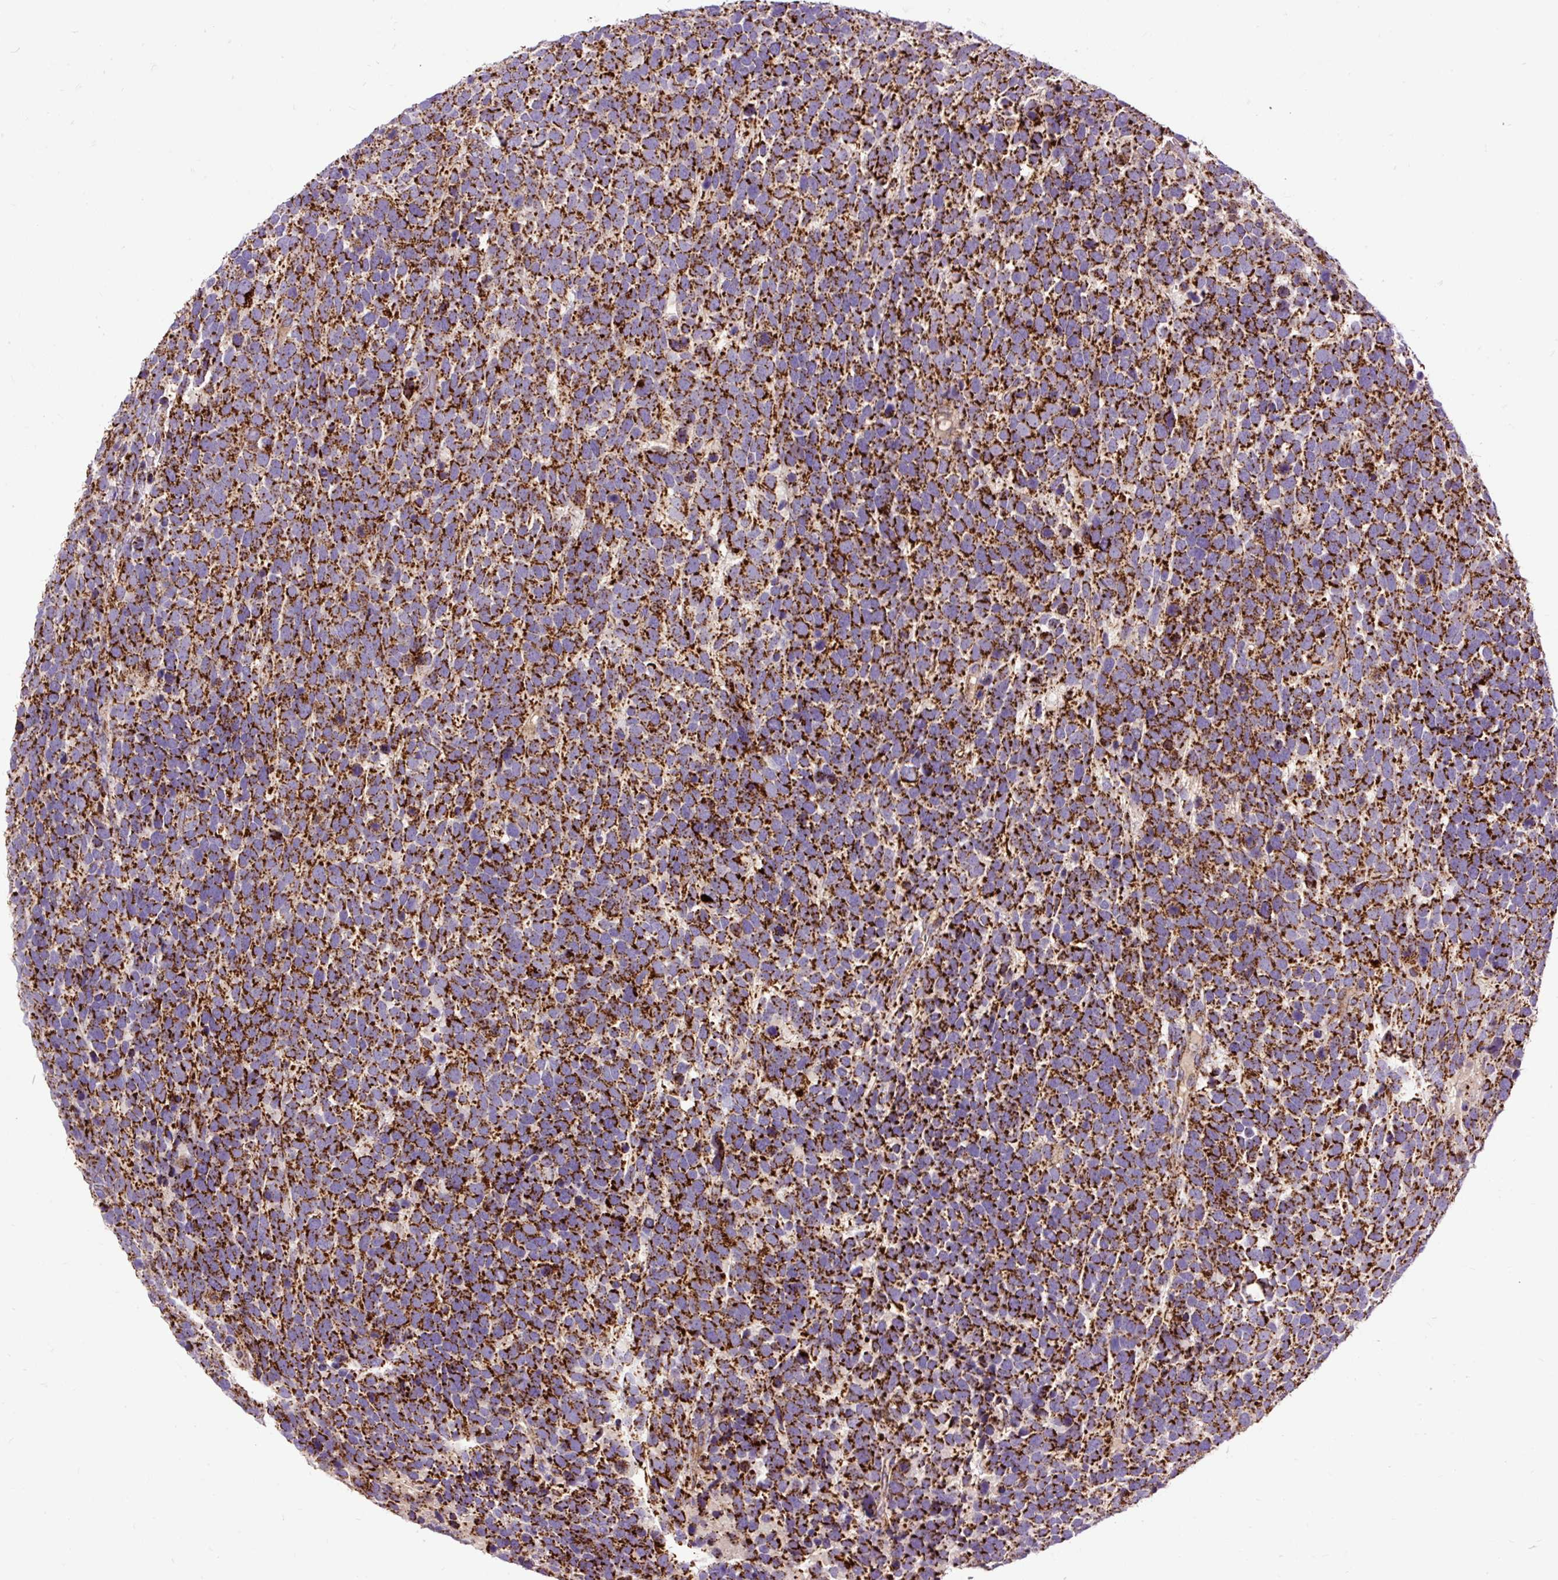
{"staining": {"intensity": "strong", "quantity": ">75%", "location": "cytoplasmic/membranous"}, "tissue": "urothelial cancer", "cell_type": "Tumor cells", "image_type": "cancer", "snomed": [{"axis": "morphology", "description": "Urothelial carcinoma, High grade"}, {"axis": "topography", "description": "Urinary bladder"}], "caption": "Human urothelial carcinoma (high-grade) stained for a protein (brown) exhibits strong cytoplasmic/membranous positive positivity in about >75% of tumor cells.", "gene": "TOMM40", "patient": {"sex": "female", "age": 82}}